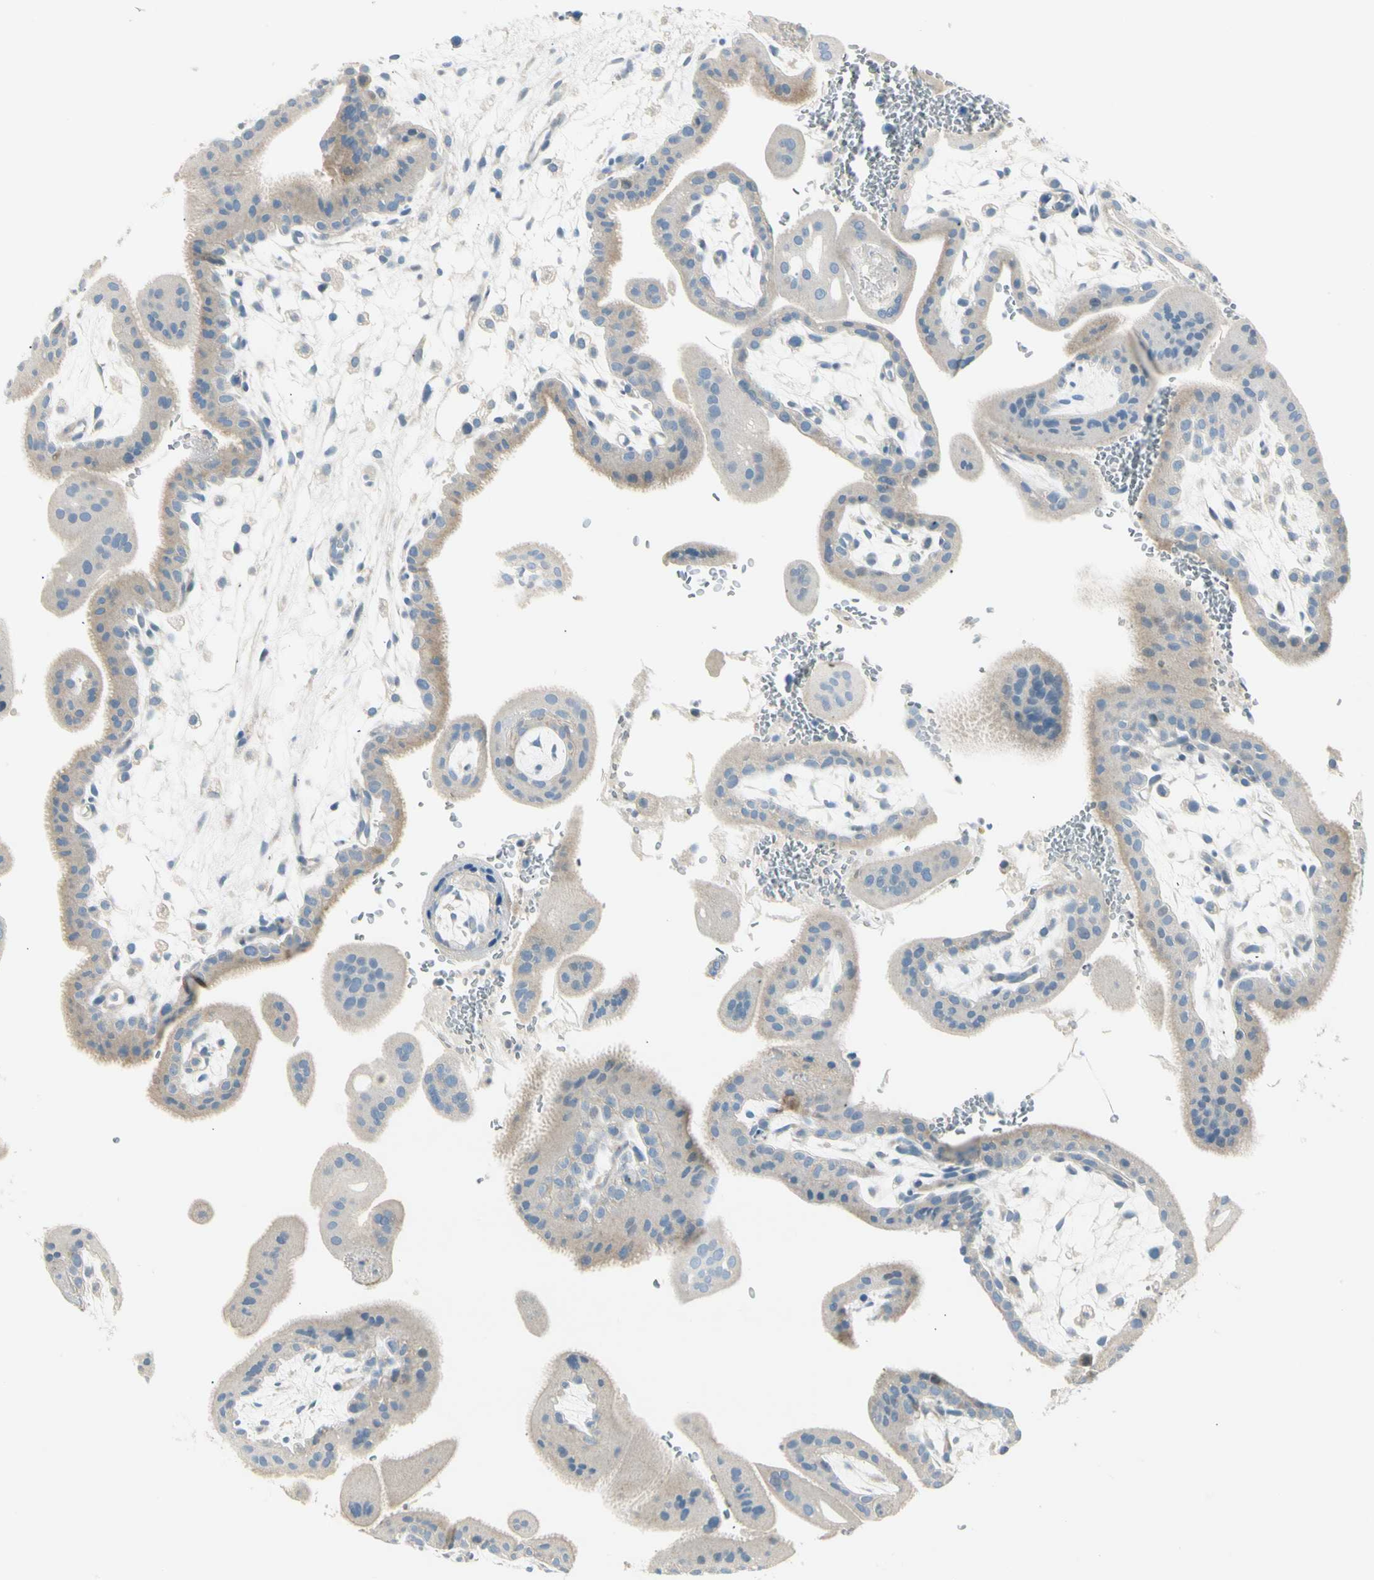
{"staining": {"intensity": "negative", "quantity": "none", "location": "none"}, "tissue": "placenta", "cell_type": "Decidual cells", "image_type": "normal", "snomed": [{"axis": "morphology", "description": "Normal tissue, NOS"}, {"axis": "topography", "description": "Placenta"}], "caption": "Human placenta stained for a protein using immunohistochemistry displays no expression in decidual cells.", "gene": "ADGRA3", "patient": {"sex": "female", "age": 35}}